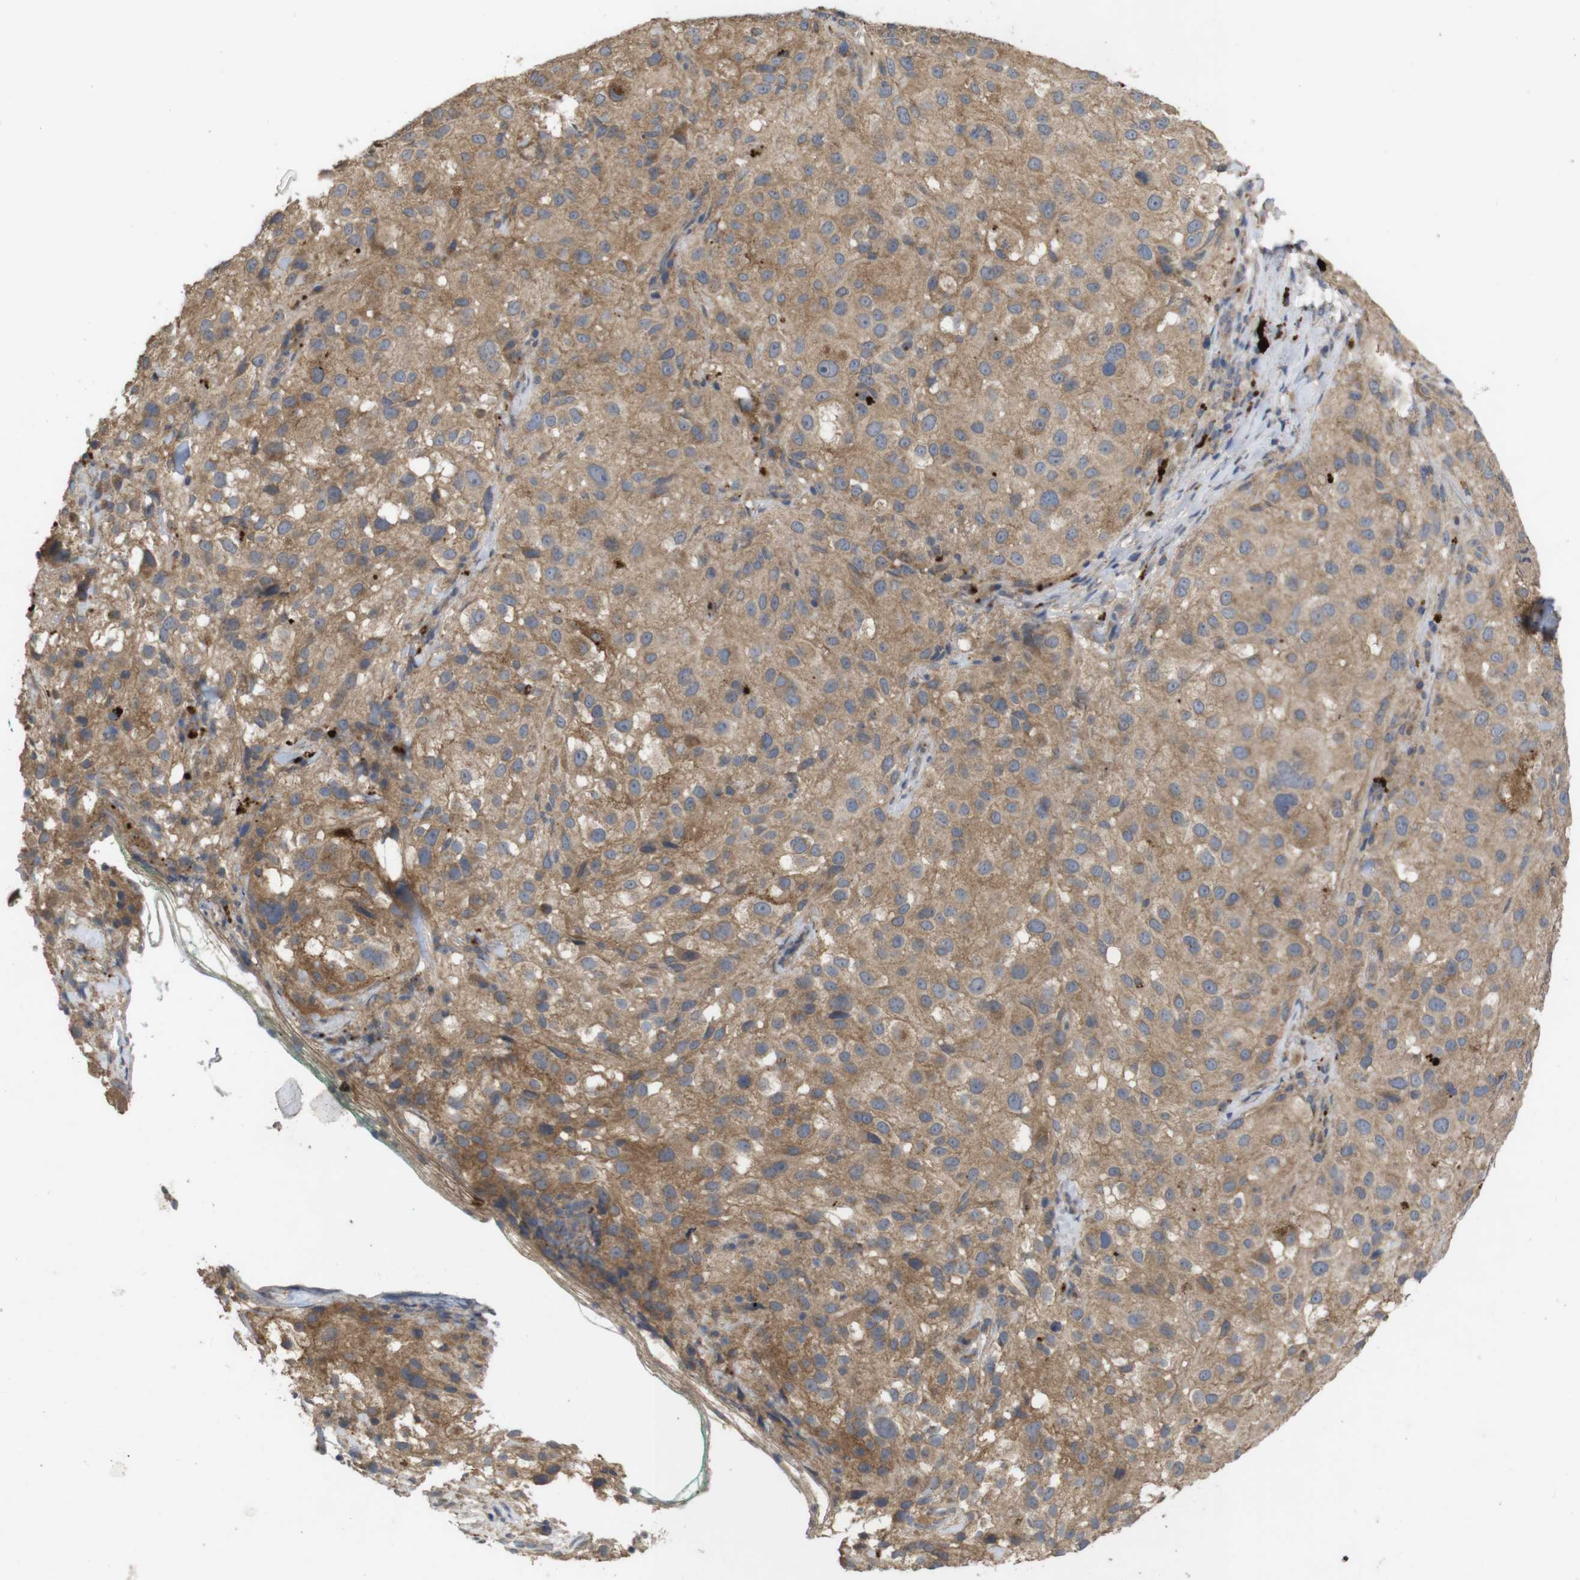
{"staining": {"intensity": "moderate", "quantity": ">75%", "location": "cytoplasmic/membranous"}, "tissue": "melanoma", "cell_type": "Tumor cells", "image_type": "cancer", "snomed": [{"axis": "morphology", "description": "Necrosis, NOS"}, {"axis": "morphology", "description": "Malignant melanoma, NOS"}, {"axis": "topography", "description": "Skin"}], "caption": "Malignant melanoma stained with IHC demonstrates moderate cytoplasmic/membranous staining in approximately >75% of tumor cells. The protein of interest is shown in brown color, while the nuclei are stained blue.", "gene": "KCNS3", "patient": {"sex": "female", "age": 87}}